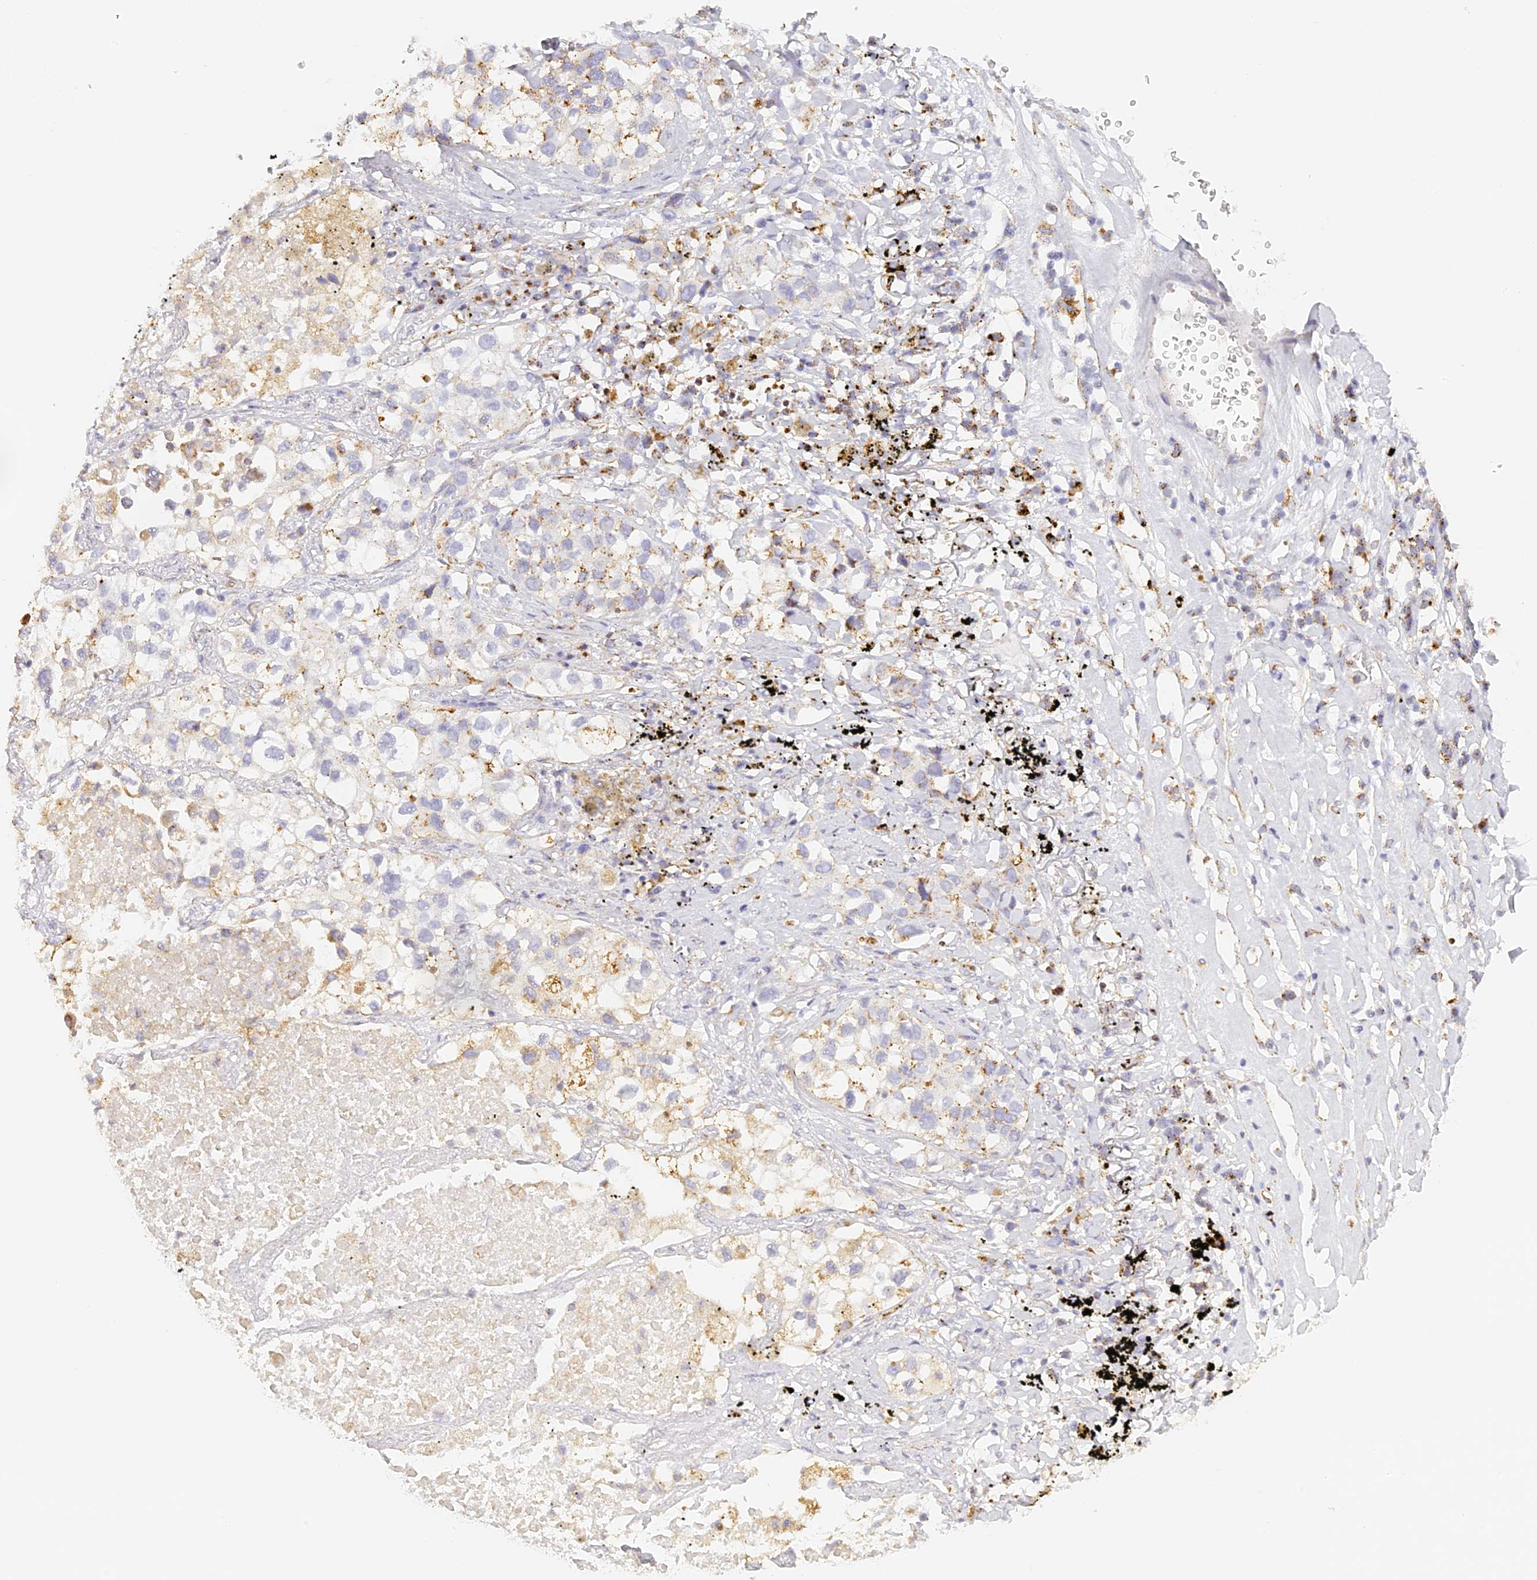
{"staining": {"intensity": "negative", "quantity": "none", "location": "none"}, "tissue": "lung cancer", "cell_type": "Tumor cells", "image_type": "cancer", "snomed": [{"axis": "morphology", "description": "Adenocarcinoma, NOS"}, {"axis": "topography", "description": "Lung"}], "caption": "IHC of adenocarcinoma (lung) displays no positivity in tumor cells.", "gene": "LAMP2", "patient": {"sex": "male", "age": 63}}